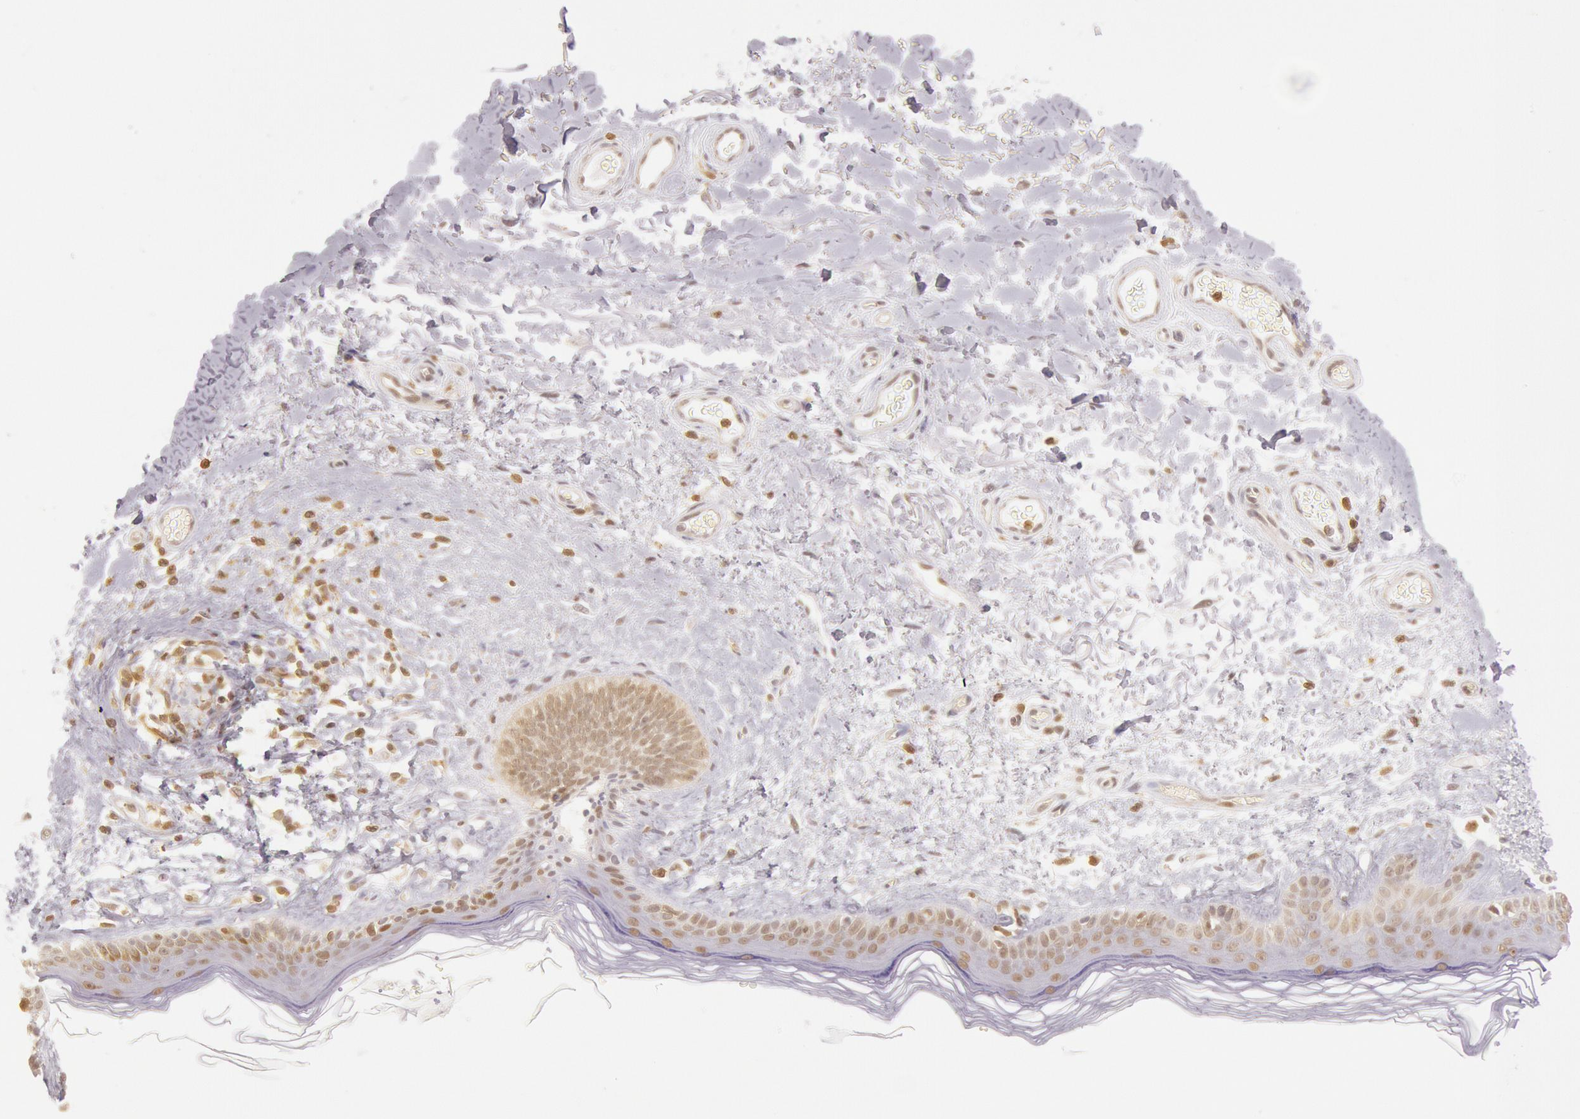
{"staining": {"intensity": "weak", "quantity": "25%-75%", "location": "nuclear"}, "tissue": "skin", "cell_type": "Fibroblasts", "image_type": "normal", "snomed": [{"axis": "morphology", "description": "Normal tissue, NOS"}, {"axis": "topography", "description": "Skin"}], "caption": "Fibroblasts reveal low levels of weak nuclear expression in about 25%-75% of cells in benign human skin.", "gene": "HIF1A", "patient": {"sex": "male", "age": 63}}